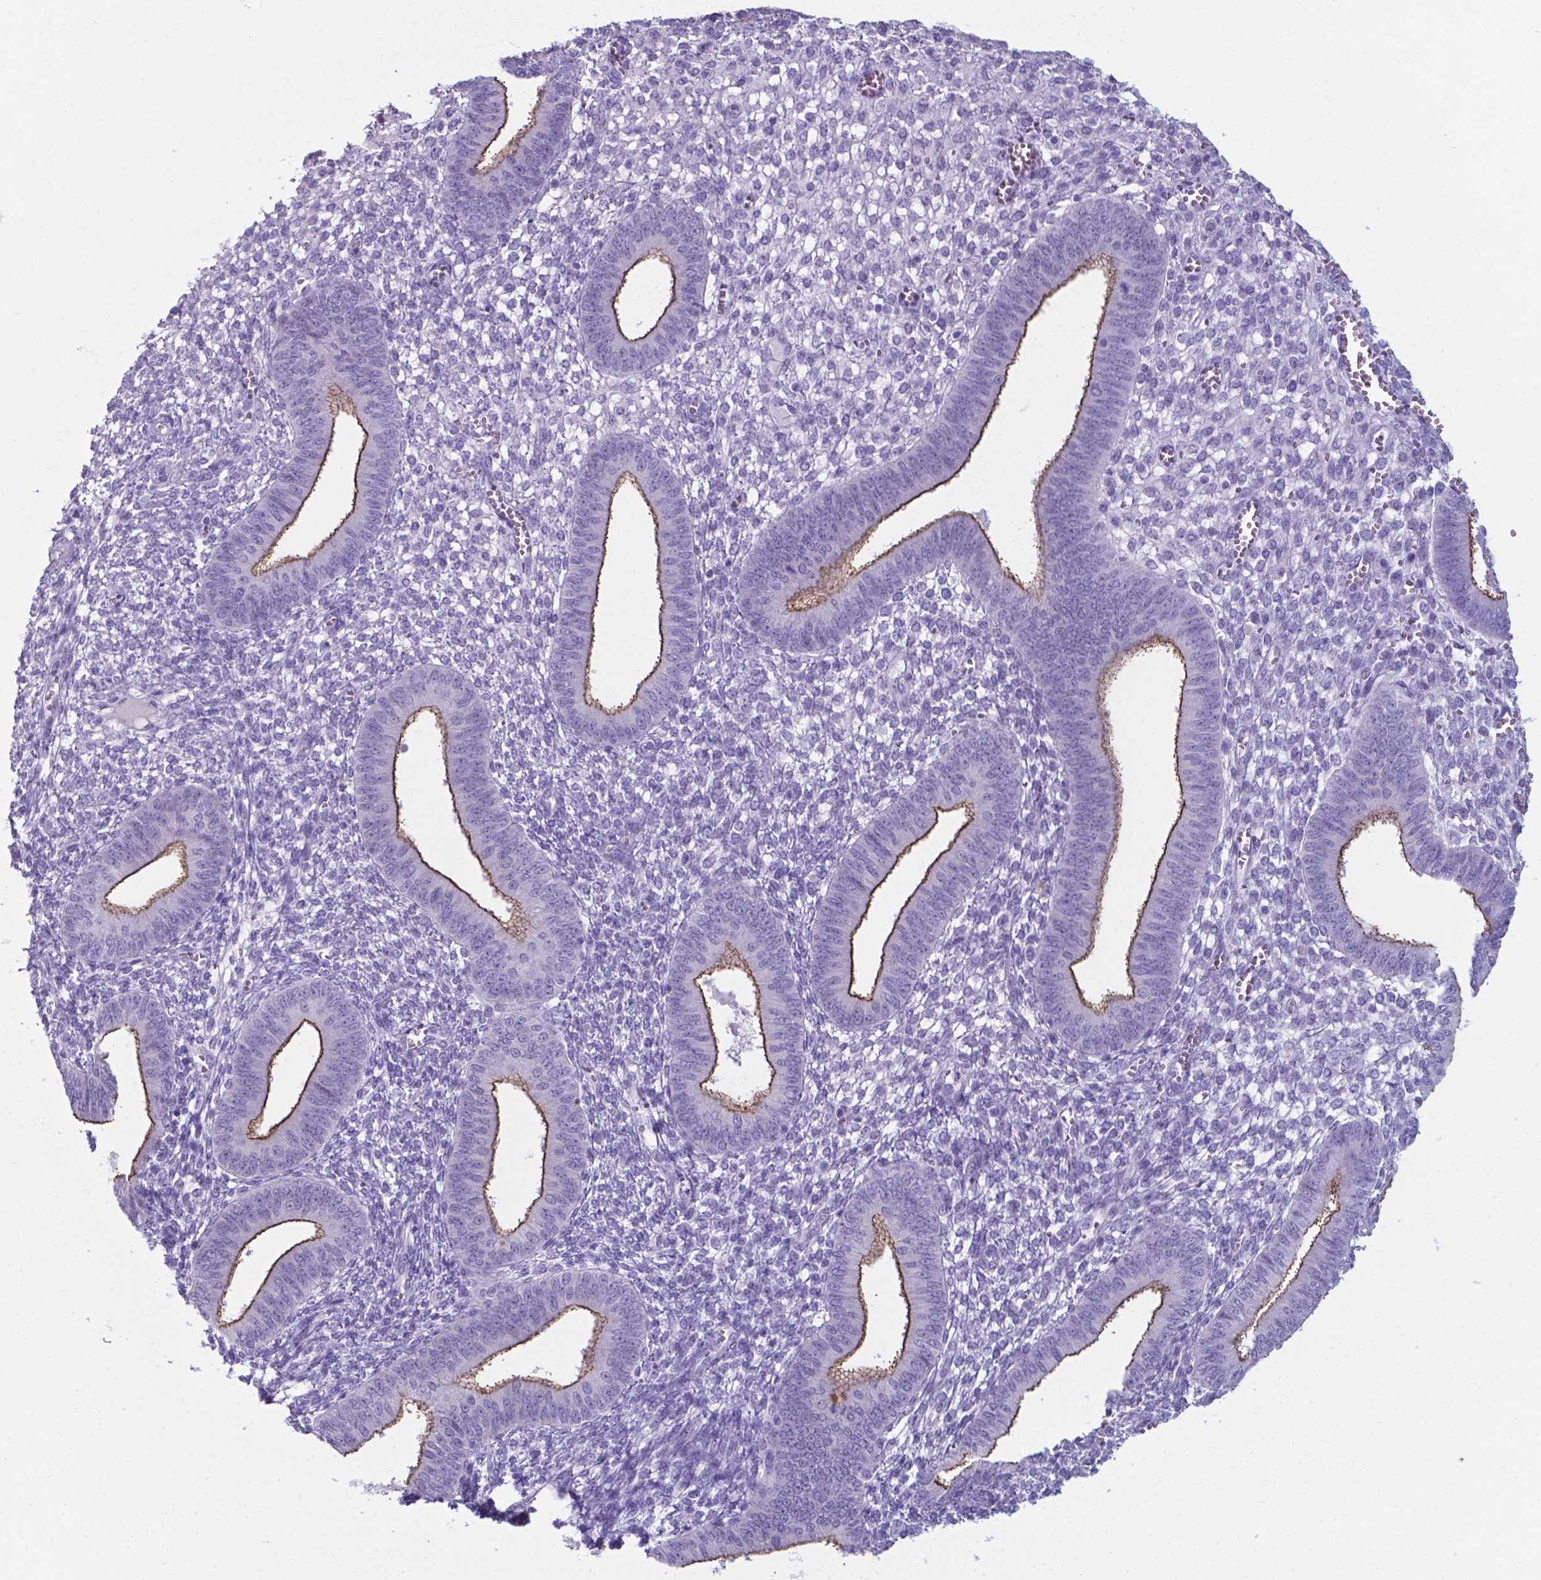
{"staining": {"intensity": "negative", "quantity": "none", "location": "none"}, "tissue": "endometrium", "cell_type": "Cells in endometrial stroma", "image_type": "normal", "snomed": [{"axis": "morphology", "description": "Normal tissue, NOS"}, {"axis": "topography", "description": "Endometrium"}], "caption": "IHC histopathology image of unremarkable endometrium: human endometrium stained with DAB (3,3'-diaminobenzidine) shows no significant protein staining in cells in endometrial stroma. (Immunohistochemistry (ihc), brightfield microscopy, high magnification).", "gene": "AP5B1", "patient": {"sex": "female", "age": 42}}